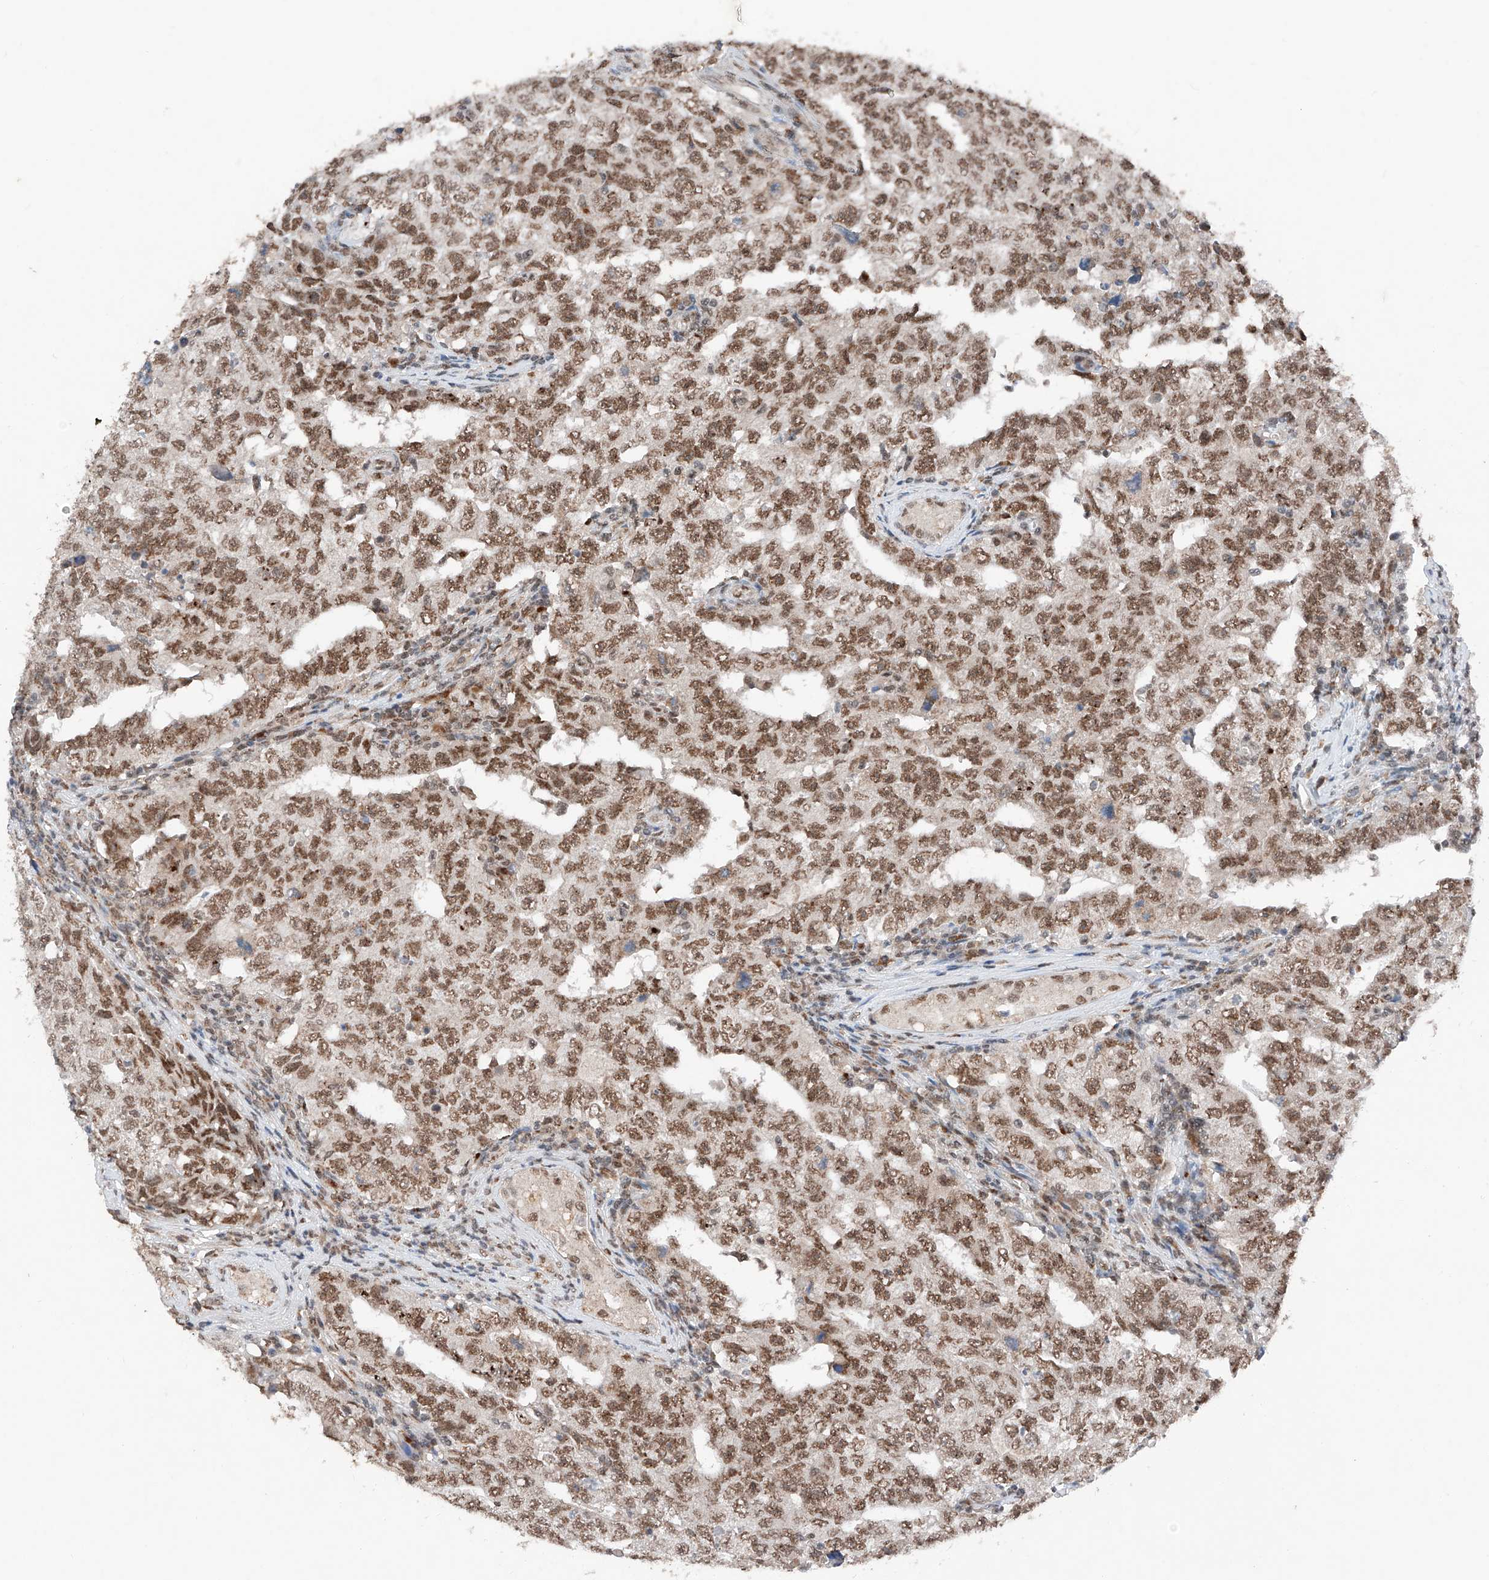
{"staining": {"intensity": "moderate", "quantity": ">75%", "location": "nuclear"}, "tissue": "testis cancer", "cell_type": "Tumor cells", "image_type": "cancer", "snomed": [{"axis": "morphology", "description": "Carcinoma, Embryonal, NOS"}, {"axis": "topography", "description": "Testis"}], "caption": "Immunohistochemistry histopathology image of human testis cancer stained for a protein (brown), which reveals medium levels of moderate nuclear staining in approximately >75% of tumor cells.", "gene": "TBX4", "patient": {"sex": "male", "age": 26}}